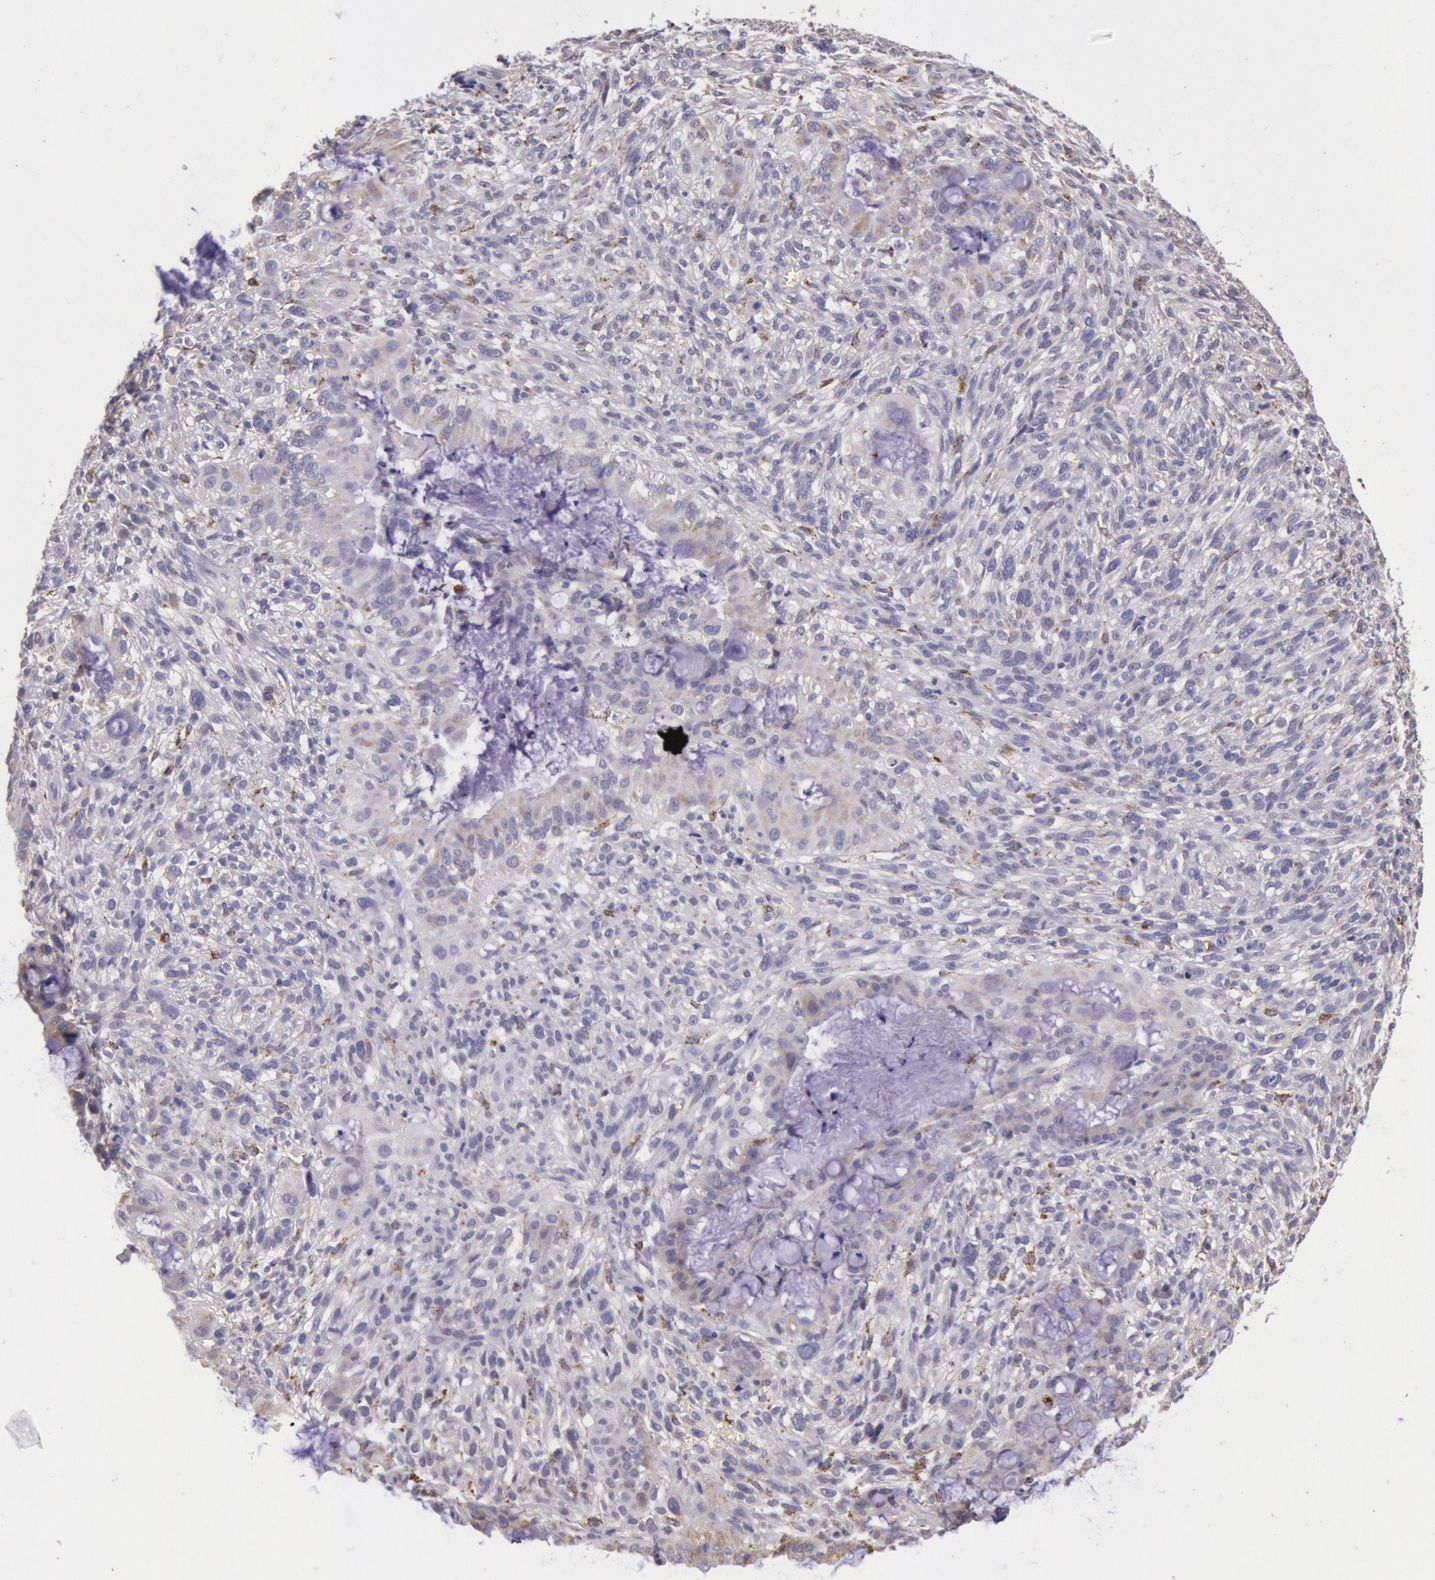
{"staining": {"intensity": "weak", "quantity": "25%-75%", "location": "cytoplasmic/membranous"}, "tissue": "cervical cancer", "cell_type": "Tumor cells", "image_type": "cancer", "snomed": [{"axis": "morphology", "description": "Adenocarcinoma, NOS"}, {"axis": "topography", "description": "Cervix"}], "caption": "Cervical cancer stained with IHC shows weak cytoplasmic/membranous staining in approximately 25%-75% of tumor cells. (DAB (3,3'-diaminobenzidine) IHC with brightfield microscopy, high magnification).", "gene": "FRMD6", "patient": {"sex": "female", "age": 41}}